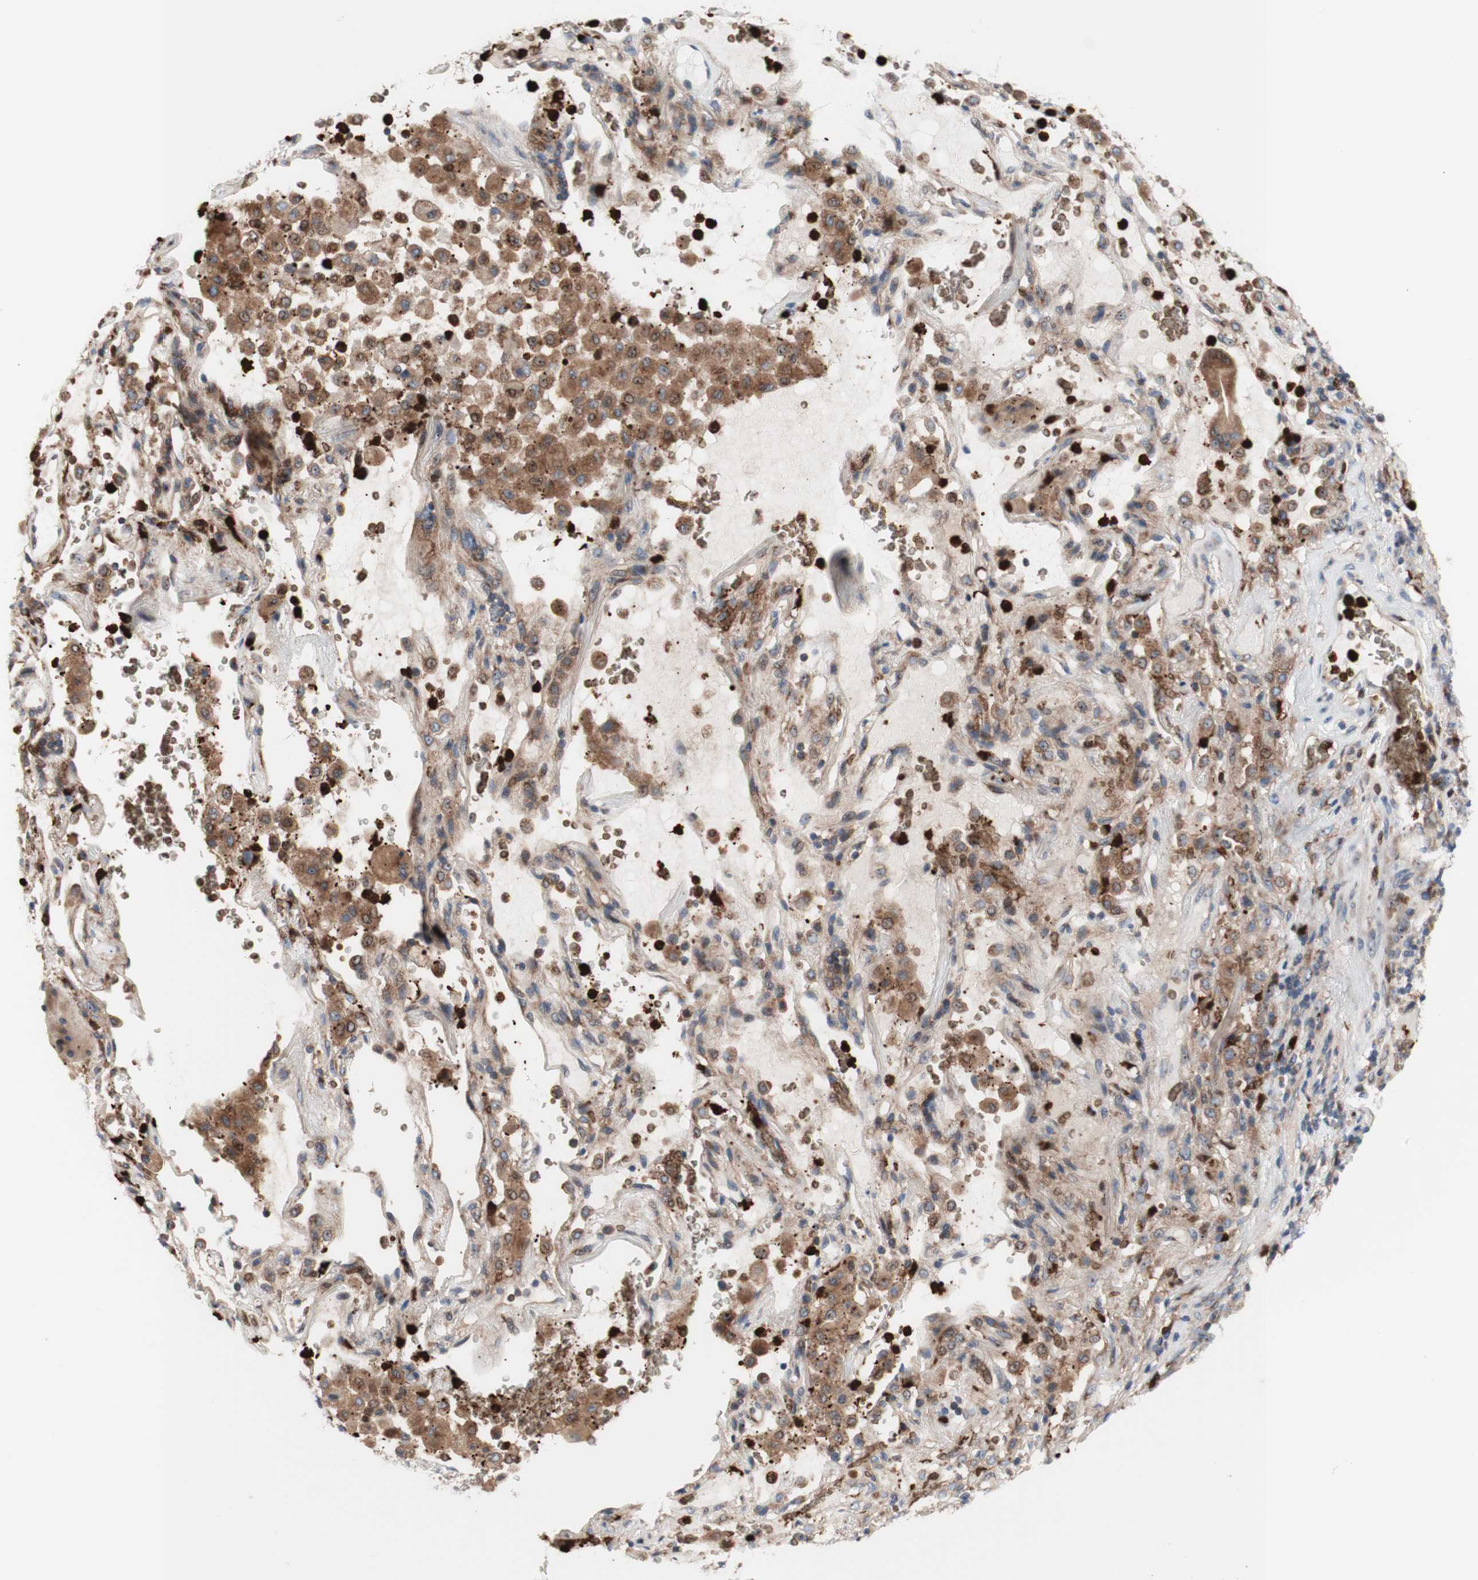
{"staining": {"intensity": "moderate", "quantity": ">75%", "location": "cytoplasmic/membranous"}, "tissue": "lung cancer", "cell_type": "Tumor cells", "image_type": "cancer", "snomed": [{"axis": "morphology", "description": "Squamous cell carcinoma, NOS"}, {"axis": "topography", "description": "Lung"}], "caption": "Moderate cytoplasmic/membranous positivity for a protein is identified in about >75% of tumor cells of lung squamous cell carcinoma using immunohistochemistry (IHC).", "gene": "USP9X", "patient": {"sex": "male", "age": 57}}